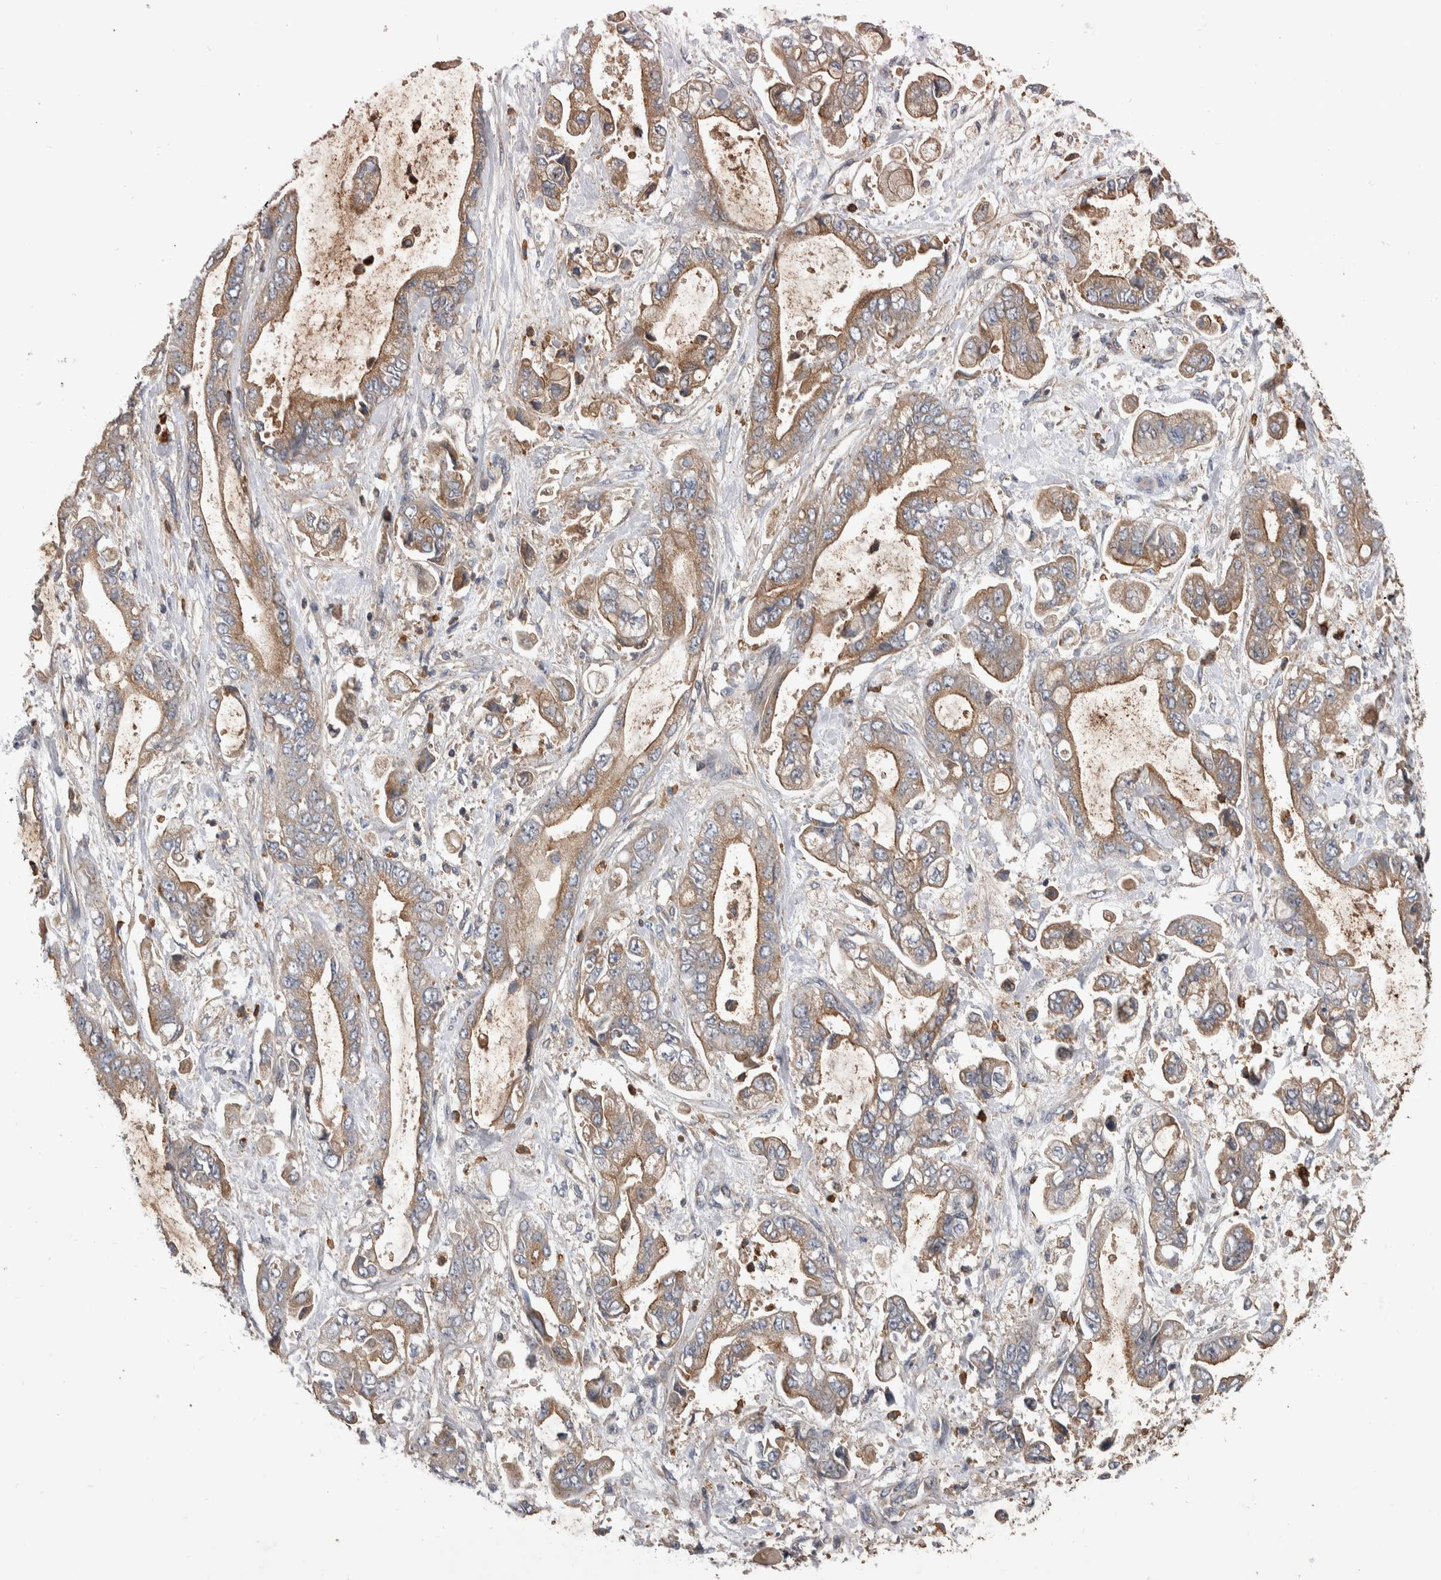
{"staining": {"intensity": "weak", "quantity": "25%-75%", "location": "cytoplasmic/membranous"}, "tissue": "stomach cancer", "cell_type": "Tumor cells", "image_type": "cancer", "snomed": [{"axis": "morphology", "description": "Normal tissue, NOS"}, {"axis": "morphology", "description": "Adenocarcinoma, NOS"}, {"axis": "topography", "description": "Stomach"}], "caption": "Brown immunohistochemical staining in human stomach cancer (adenocarcinoma) displays weak cytoplasmic/membranous positivity in approximately 25%-75% of tumor cells.", "gene": "SDCBP", "patient": {"sex": "male", "age": 62}}